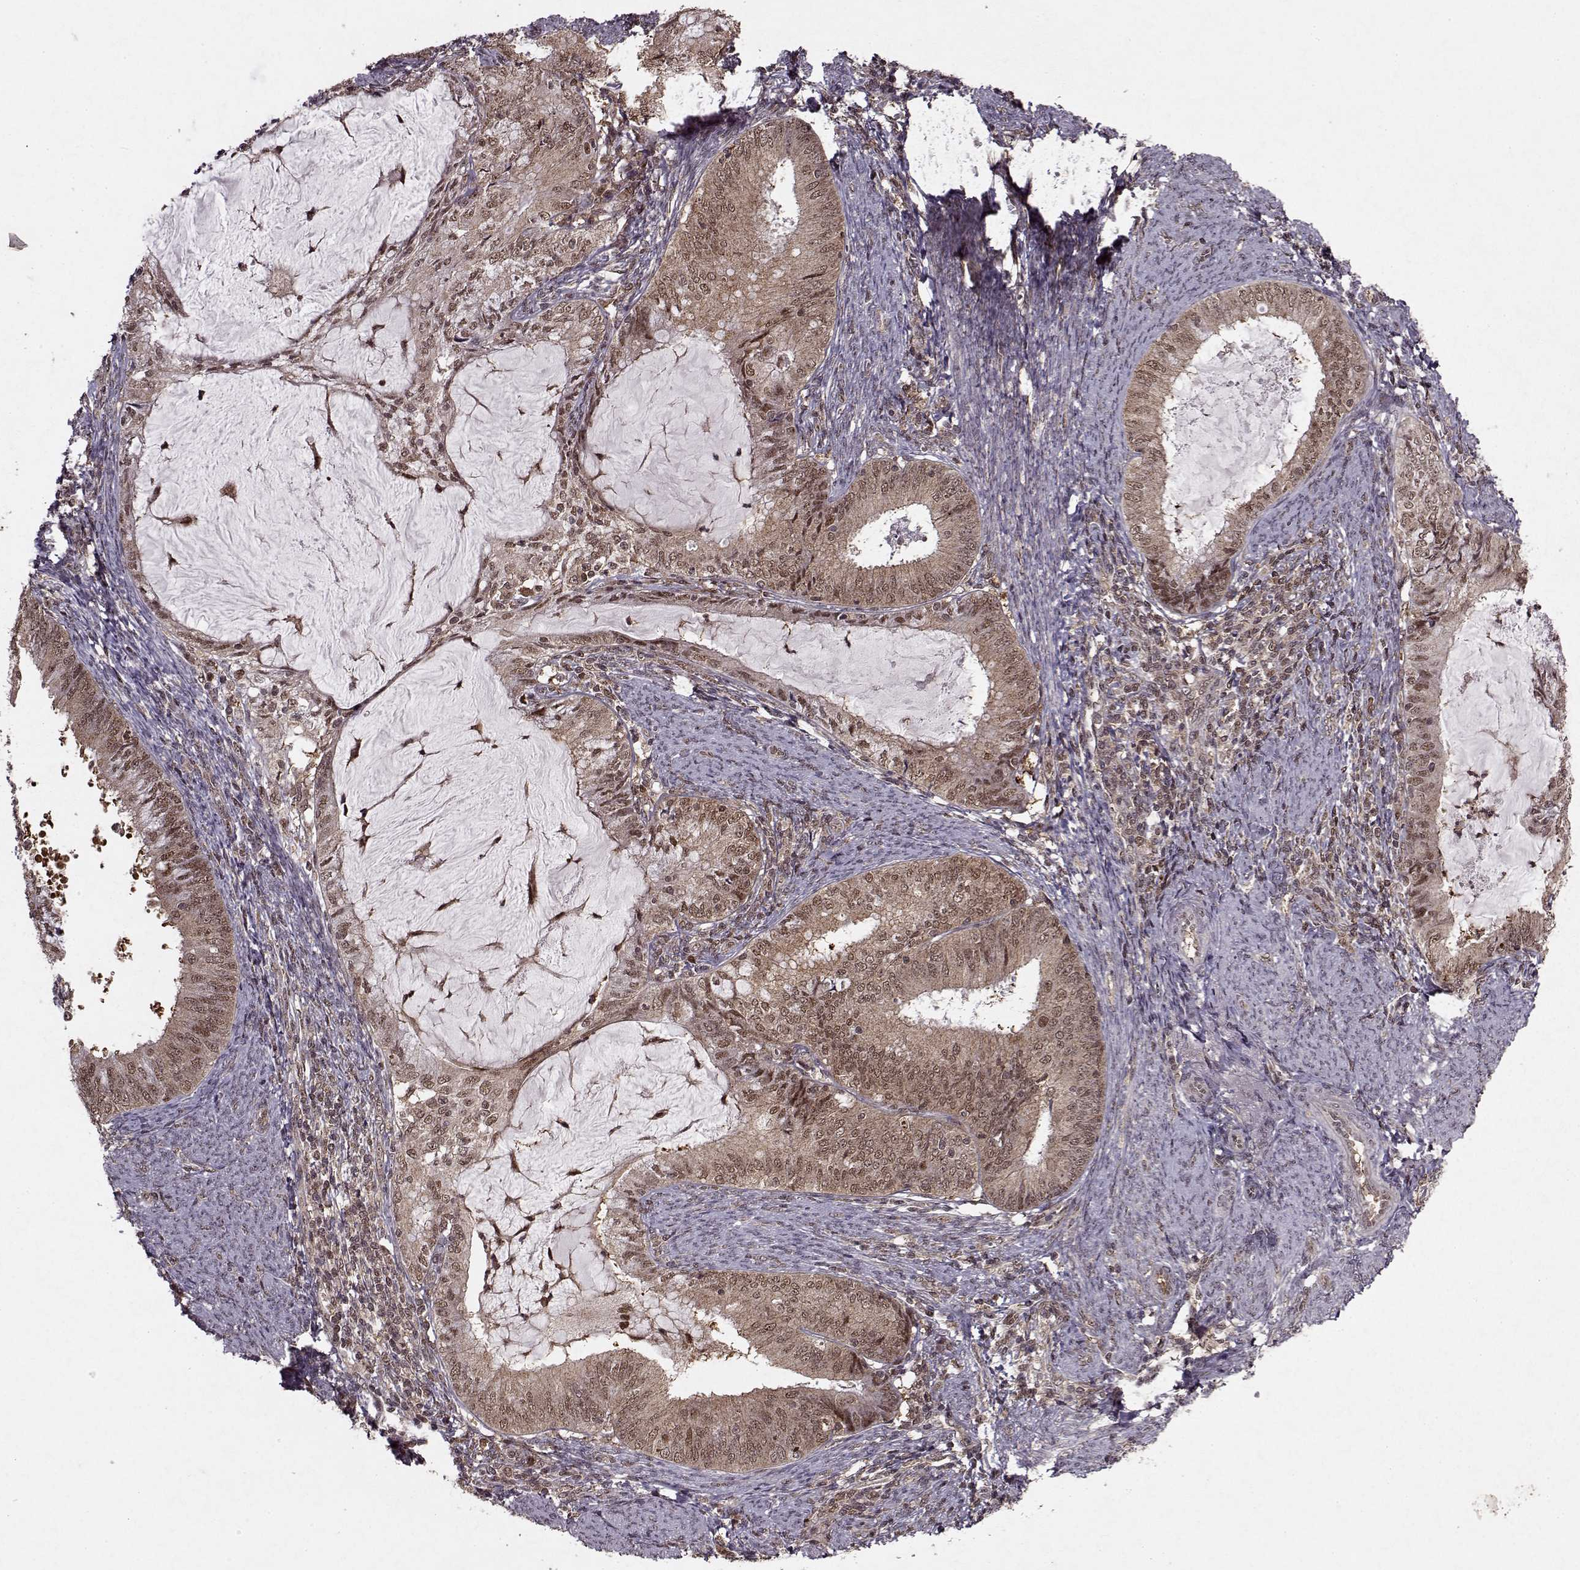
{"staining": {"intensity": "weak", "quantity": ">75%", "location": "cytoplasmic/membranous,nuclear"}, "tissue": "endometrial cancer", "cell_type": "Tumor cells", "image_type": "cancer", "snomed": [{"axis": "morphology", "description": "Adenocarcinoma, NOS"}, {"axis": "topography", "description": "Endometrium"}], "caption": "Endometrial cancer (adenocarcinoma) stained with IHC displays weak cytoplasmic/membranous and nuclear expression in approximately >75% of tumor cells. The staining was performed using DAB to visualize the protein expression in brown, while the nuclei were stained in blue with hematoxylin (Magnification: 20x).", "gene": "PSMA7", "patient": {"sex": "female", "age": 57}}